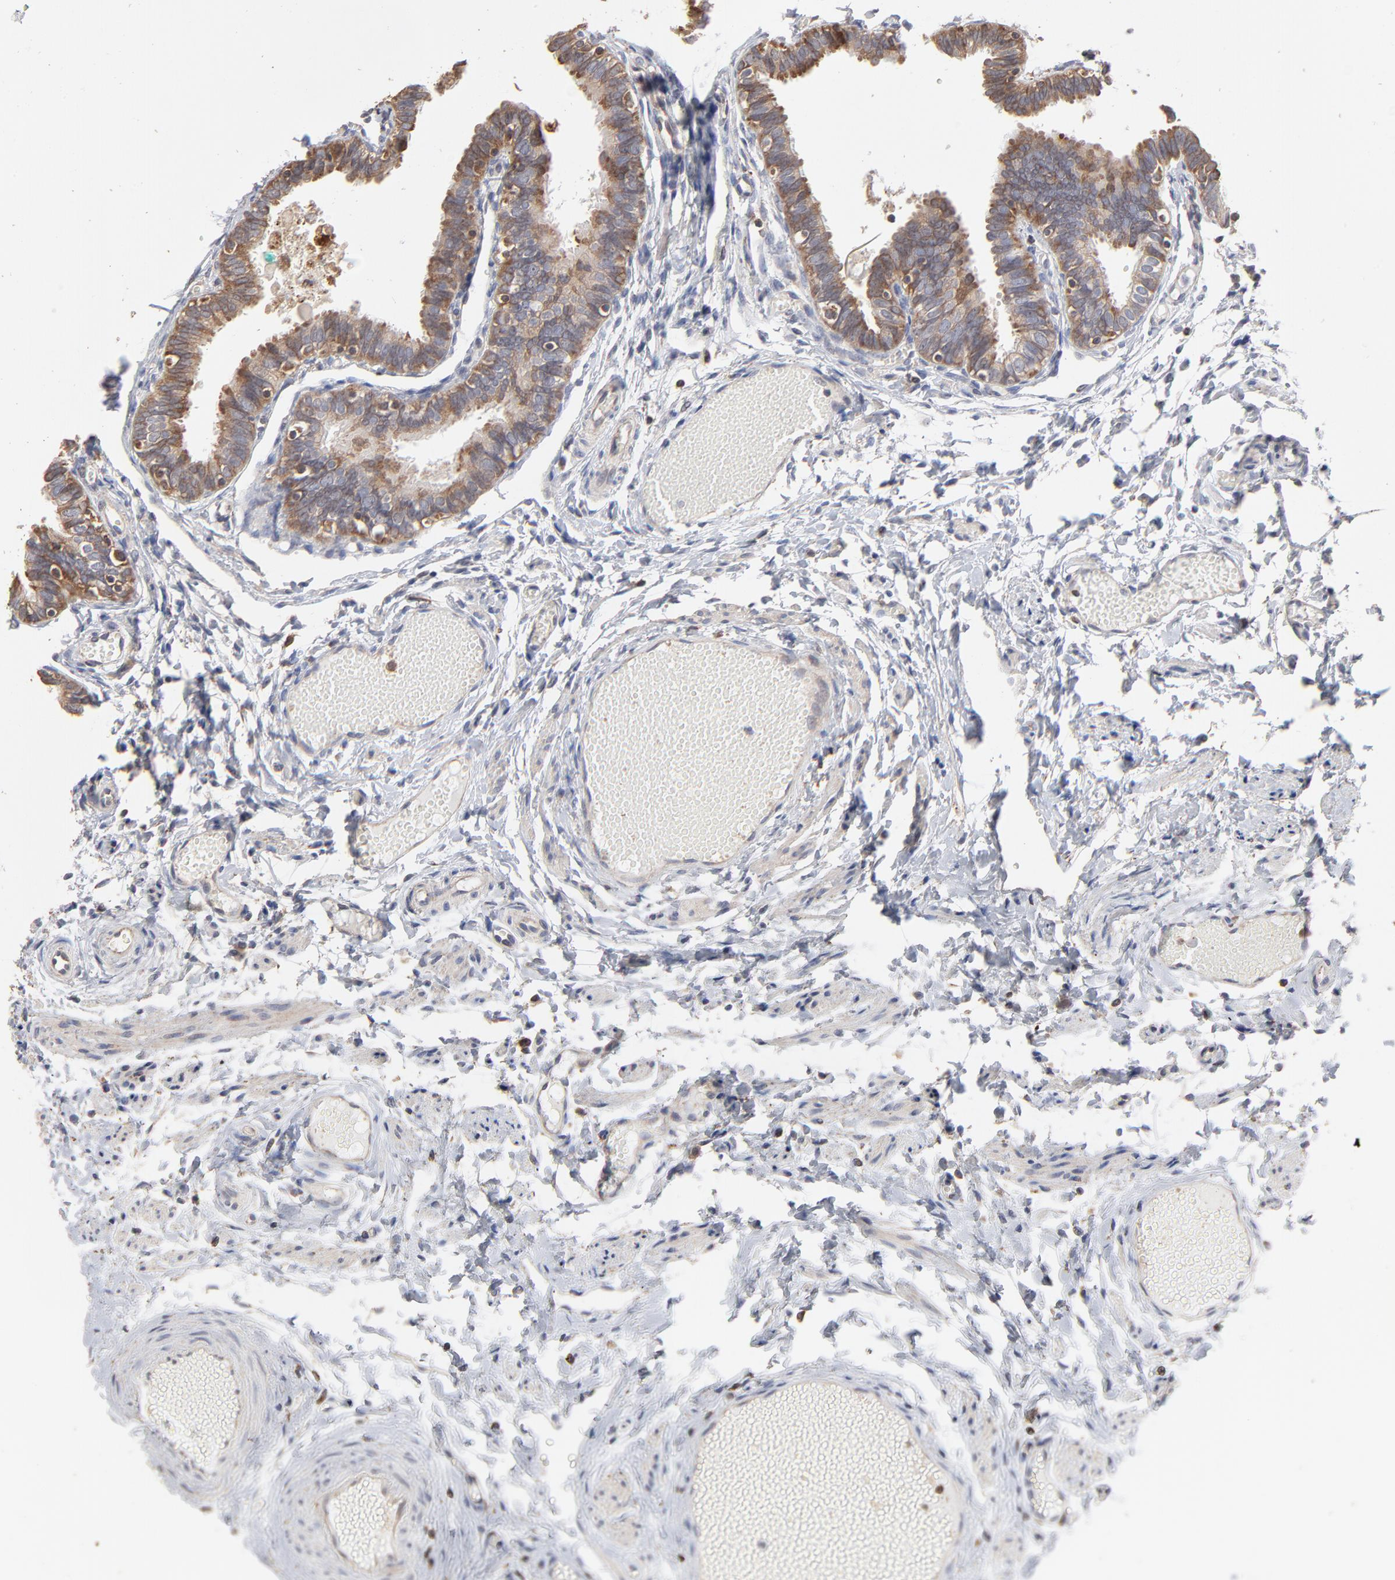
{"staining": {"intensity": "moderate", "quantity": ">75%", "location": "cytoplasmic/membranous"}, "tissue": "fallopian tube", "cell_type": "Glandular cells", "image_type": "normal", "snomed": [{"axis": "morphology", "description": "Normal tissue, NOS"}, {"axis": "topography", "description": "Fallopian tube"}], "caption": "Fallopian tube stained for a protein reveals moderate cytoplasmic/membranous positivity in glandular cells. (IHC, brightfield microscopy, high magnification).", "gene": "RNF213", "patient": {"sex": "female", "age": 46}}